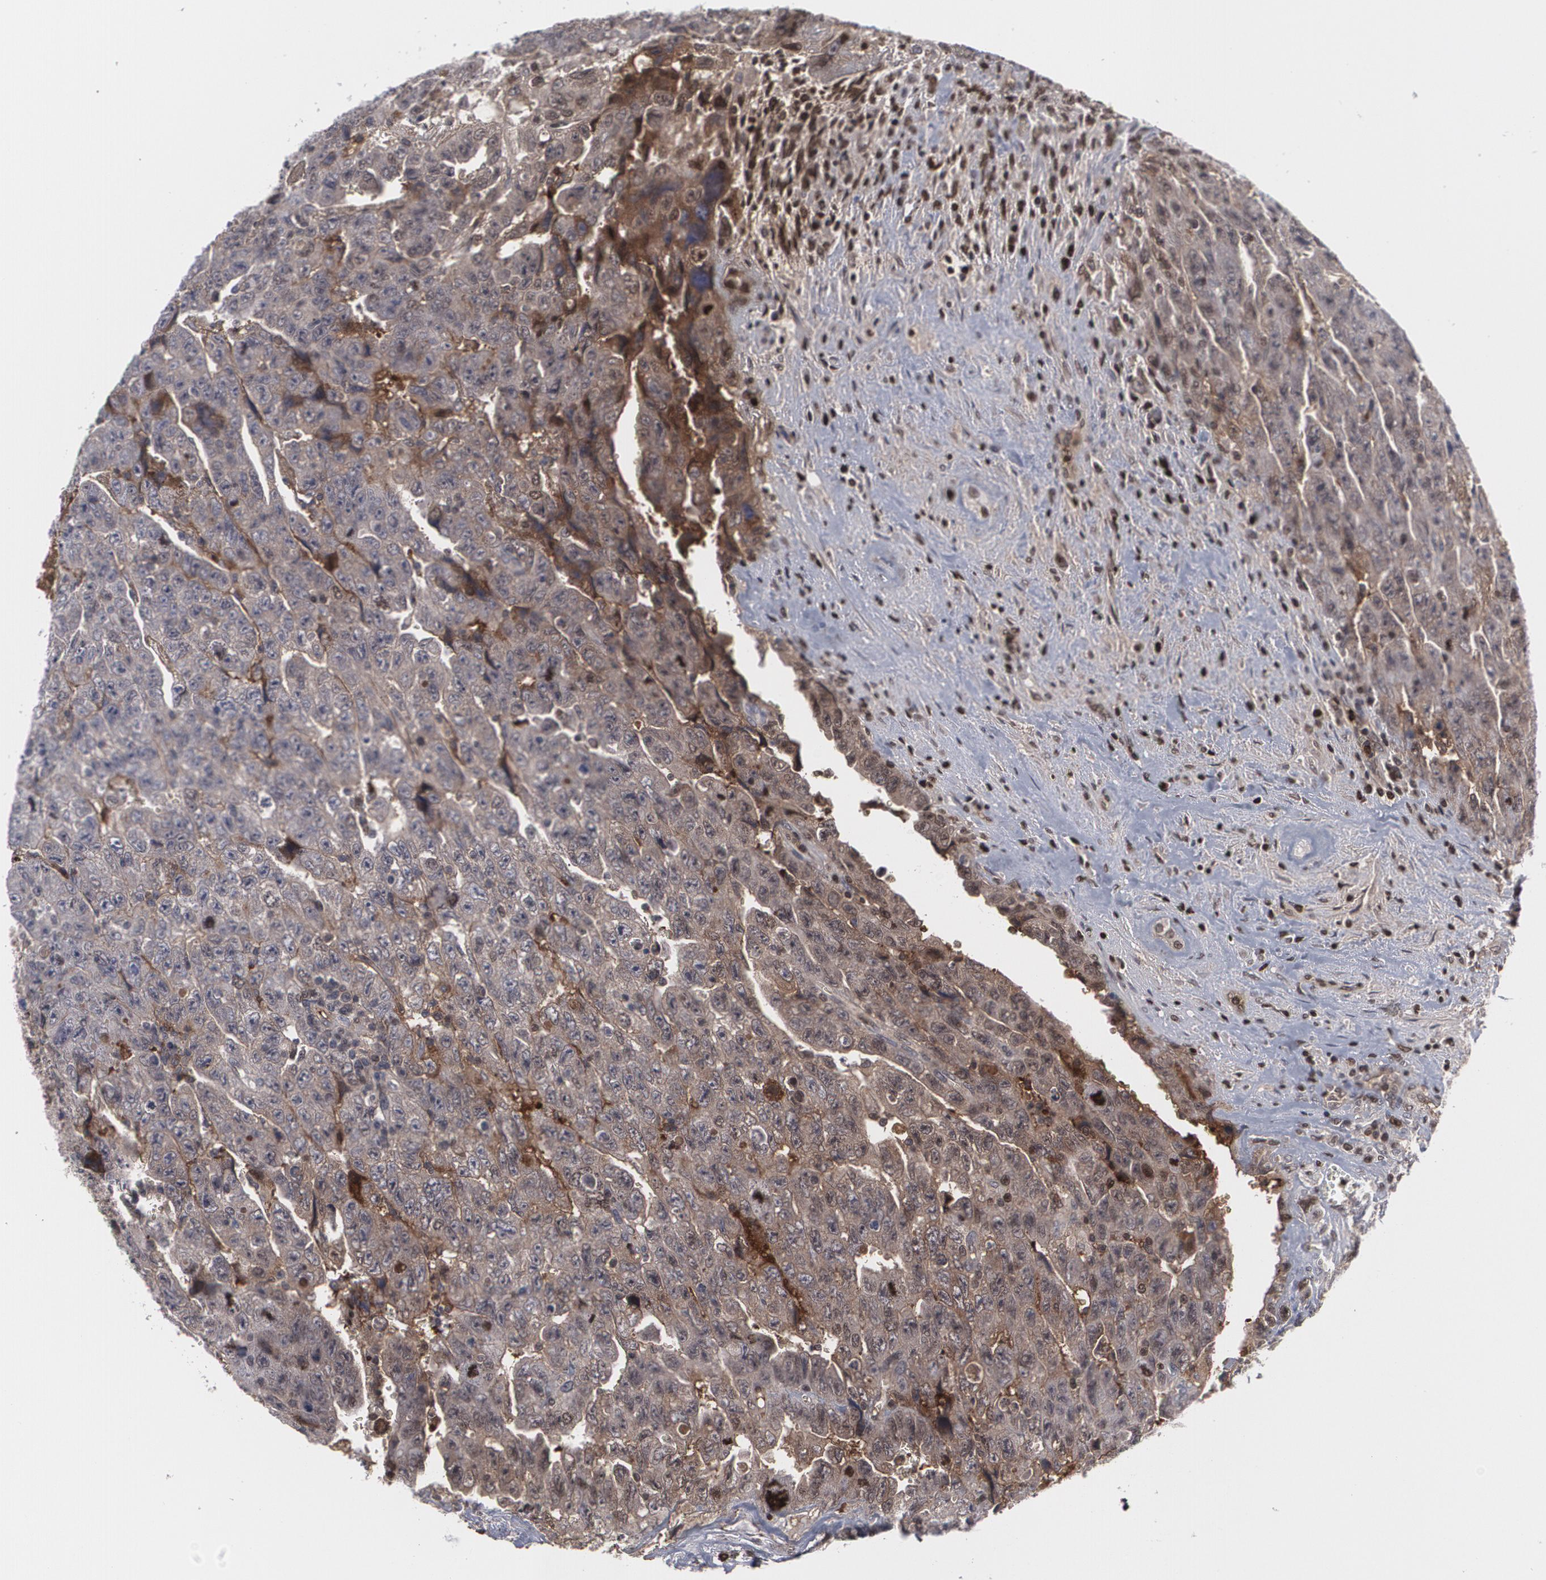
{"staining": {"intensity": "weak", "quantity": "<25%", "location": "cytoplasmic/membranous"}, "tissue": "testis cancer", "cell_type": "Tumor cells", "image_type": "cancer", "snomed": [{"axis": "morphology", "description": "Carcinoma, Embryonal, NOS"}, {"axis": "topography", "description": "Testis"}], "caption": "High power microscopy histopathology image of an immunohistochemistry (IHC) micrograph of testis cancer (embryonal carcinoma), revealing no significant positivity in tumor cells. (Brightfield microscopy of DAB (3,3'-diaminobenzidine) immunohistochemistry (IHC) at high magnification).", "gene": "LRG1", "patient": {"sex": "male", "age": 28}}